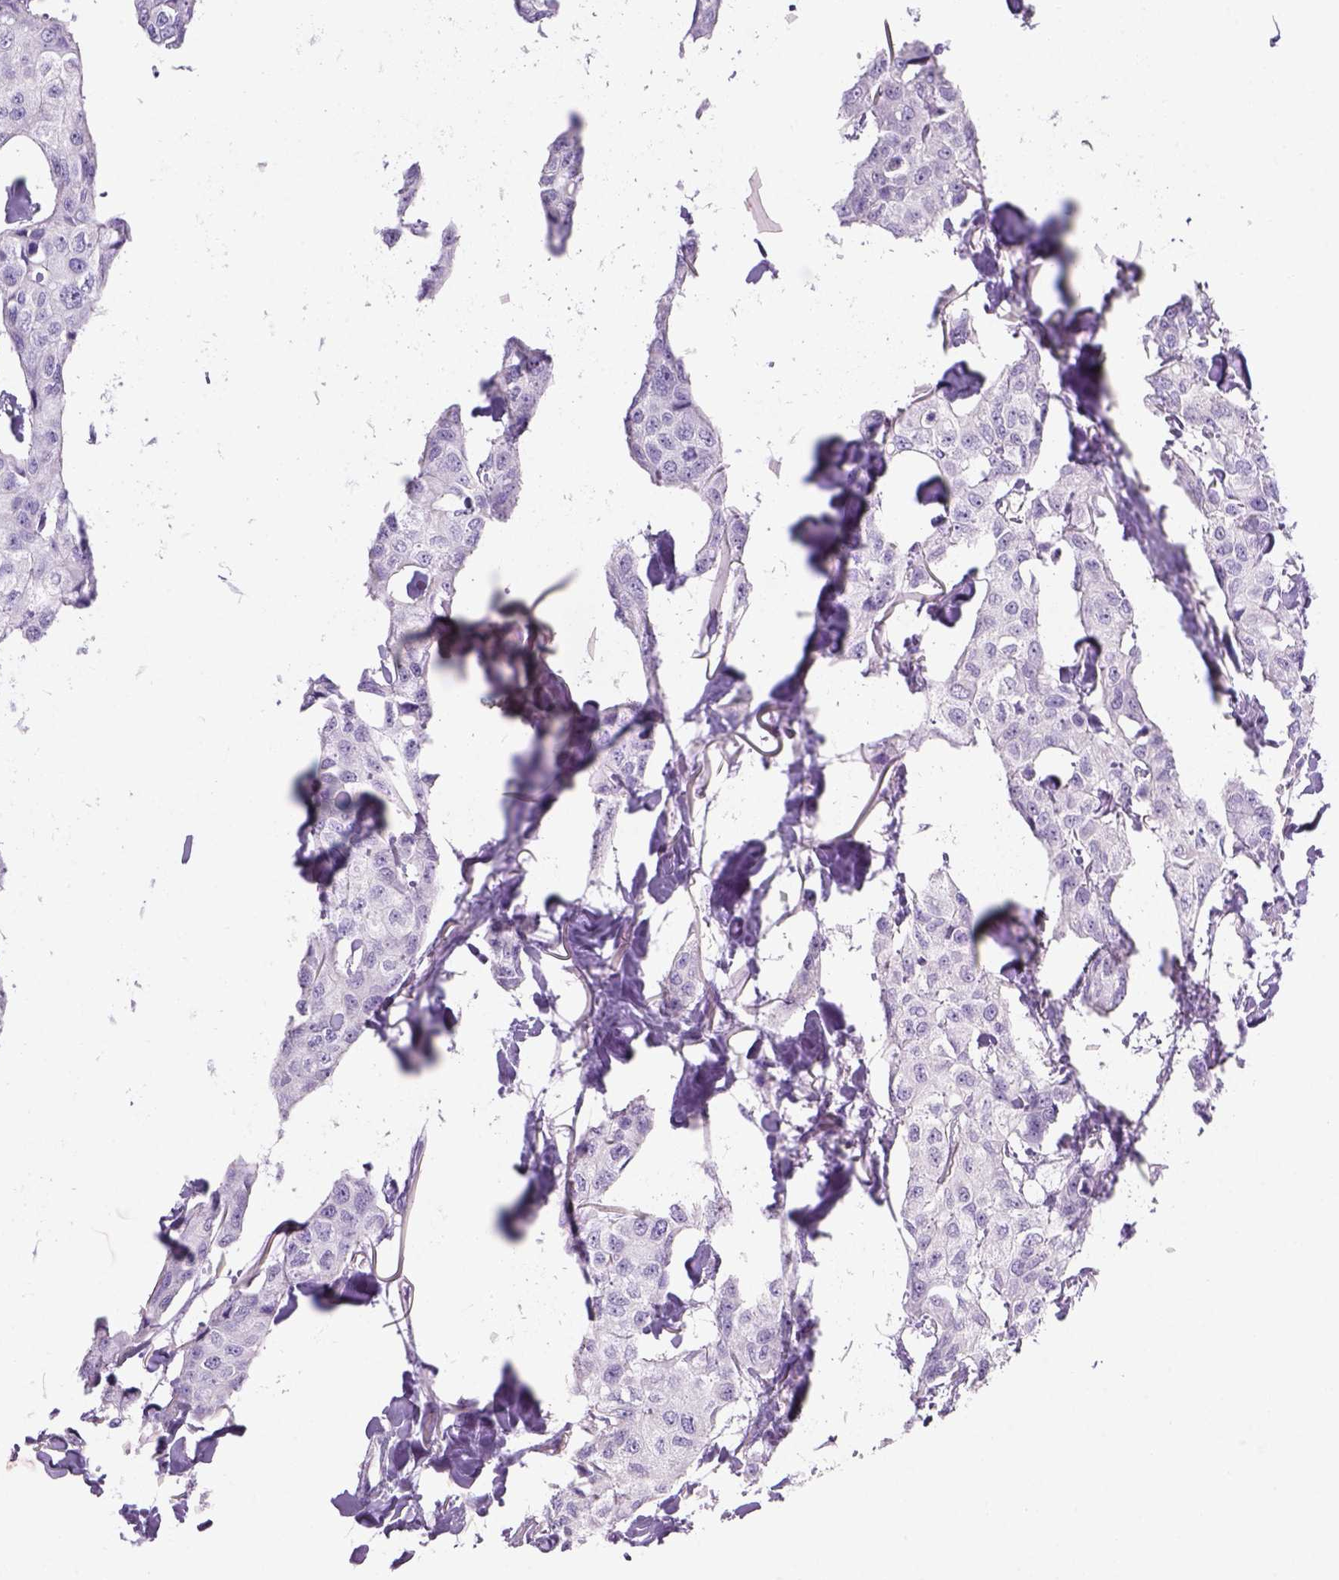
{"staining": {"intensity": "negative", "quantity": "none", "location": "none"}, "tissue": "breast cancer", "cell_type": "Tumor cells", "image_type": "cancer", "snomed": [{"axis": "morphology", "description": "Duct carcinoma"}, {"axis": "topography", "description": "Breast"}], "caption": "Immunohistochemistry (IHC) image of breast cancer (intraductal carcinoma) stained for a protein (brown), which reveals no expression in tumor cells.", "gene": "TENM4", "patient": {"sex": "female", "age": 80}}